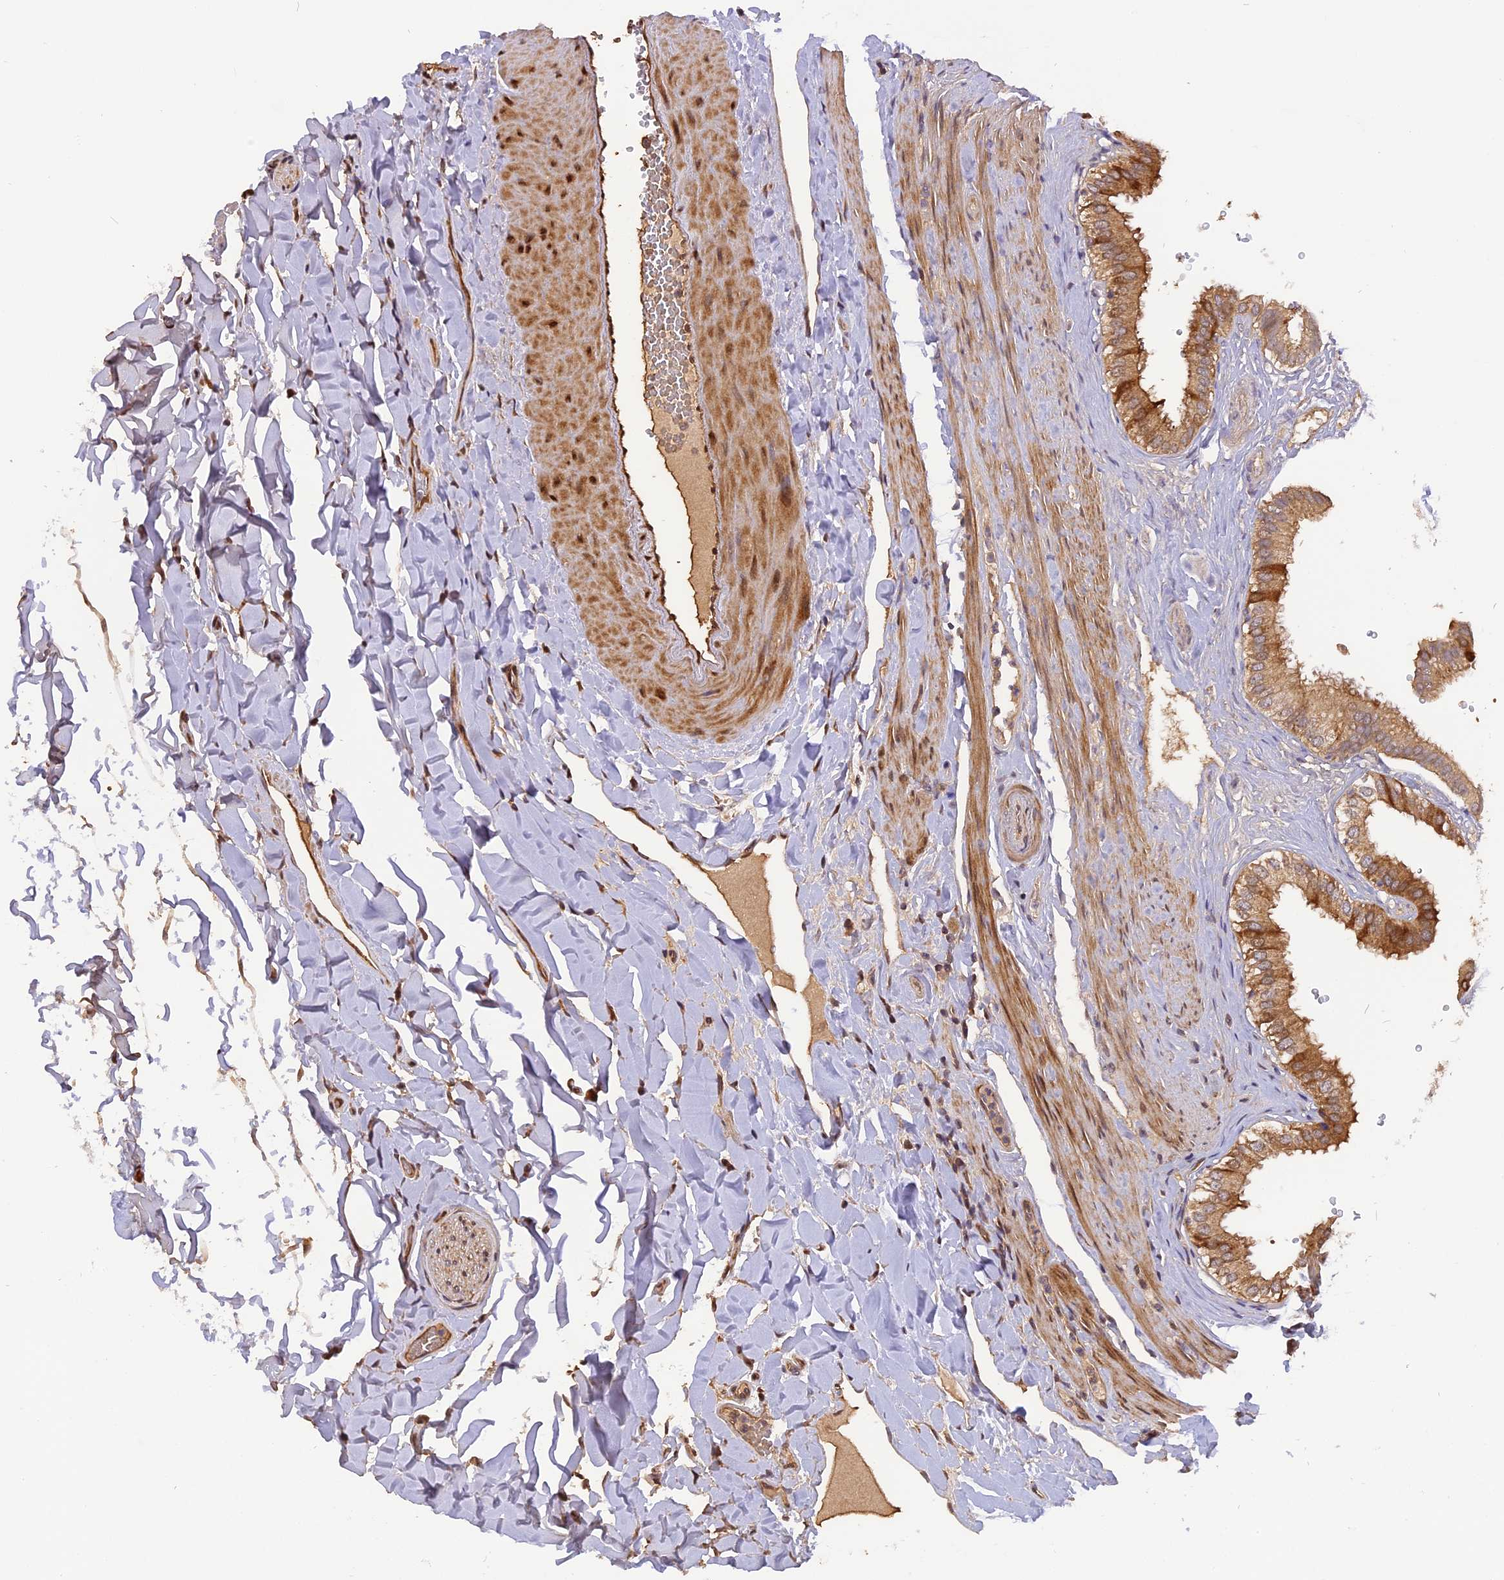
{"staining": {"intensity": "moderate", "quantity": ">75%", "location": "cytoplasmic/membranous,nuclear"}, "tissue": "gallbladder", "cell_type": "Glandular cells", "image_type": "normal", "snomed": [{"axis": "morphology", "description": "Normal tissue, NOS"}, {"axis": "topography", "description": "Gallbladder"}], "caption": "Approximately >75% of glandular cells in unremarkable human gallbladder reveal moderate cytoplasmic/membranous,nuclear protein positivity as visualized by brown immunohistochemical staining.", "gene": "MICALL1", "patient": {"sex": "female", "age": 61}}